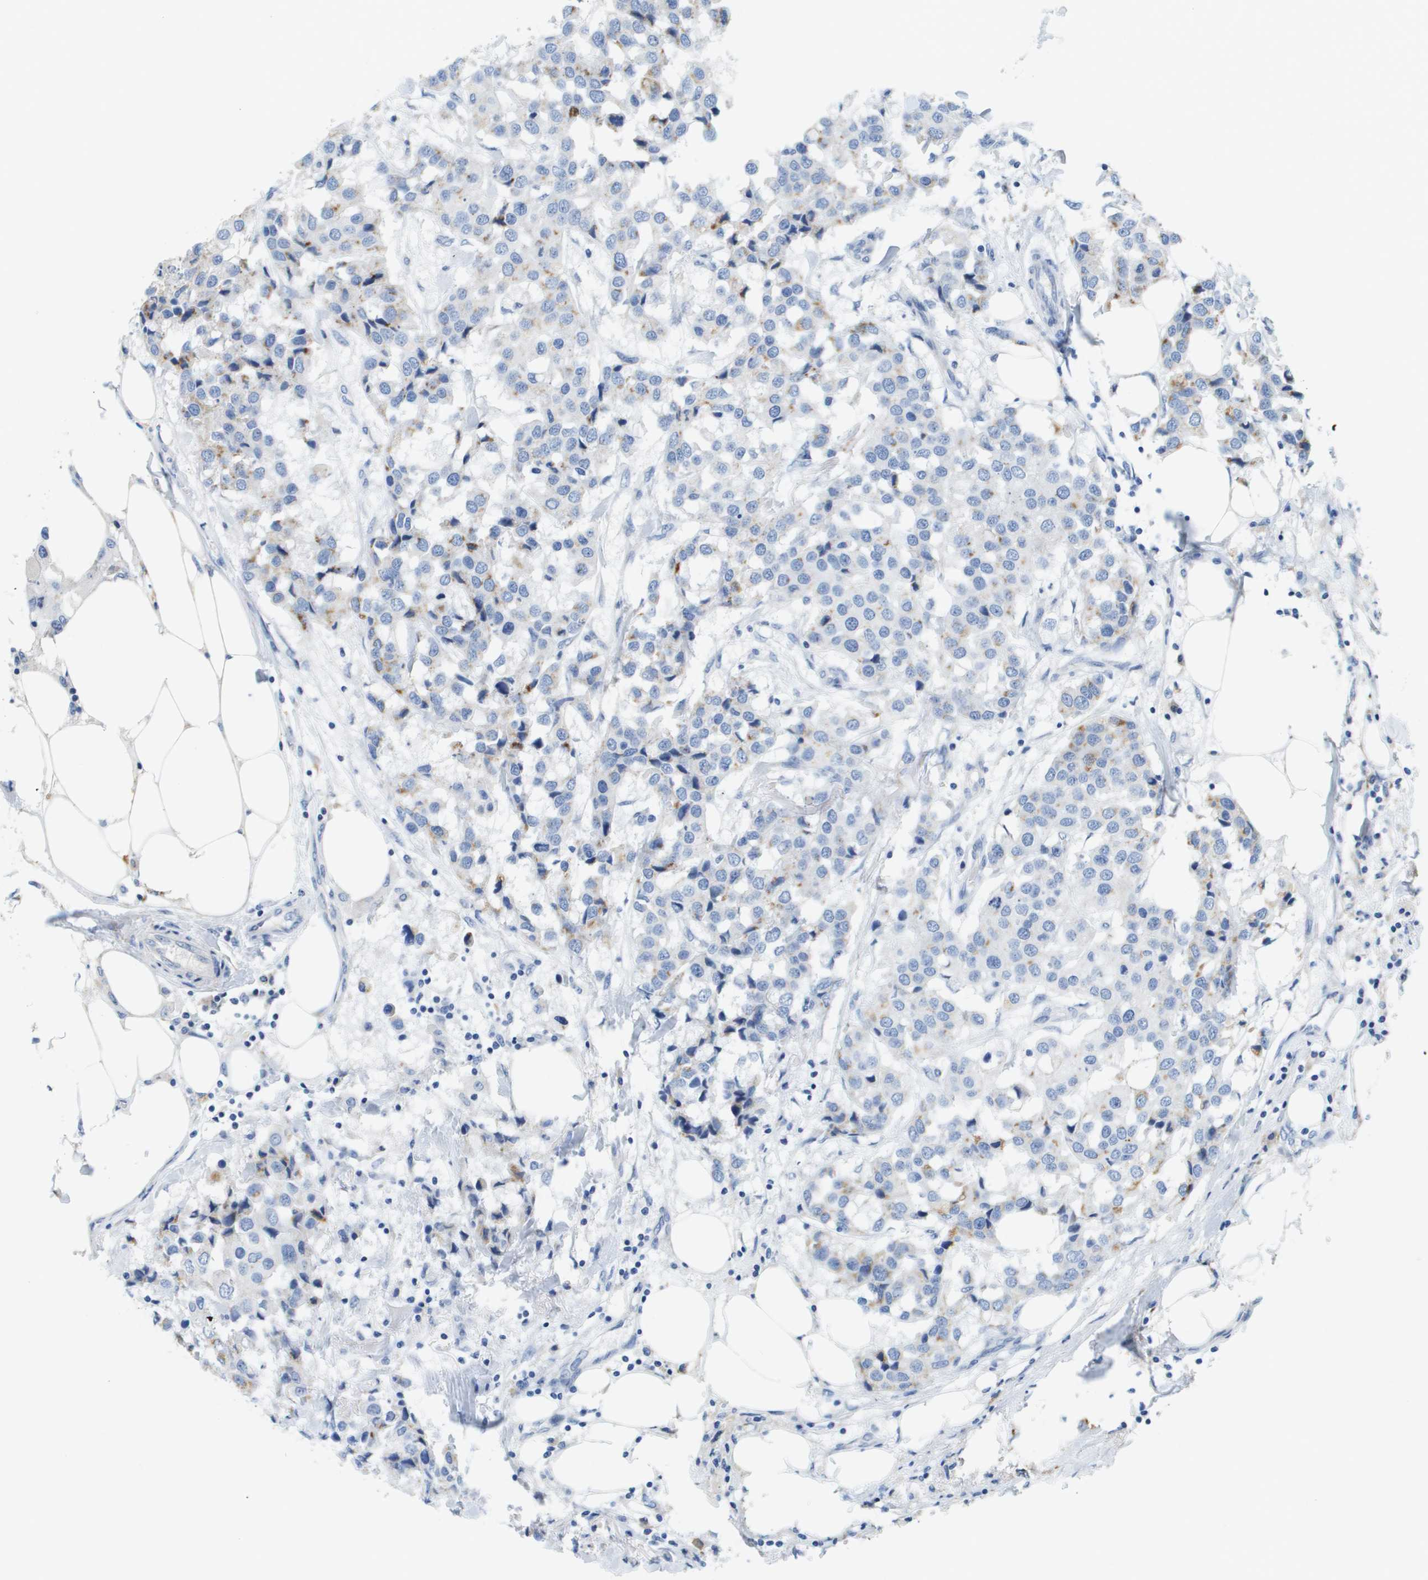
{"staining": {"intensity": "moderate", "quantity": "<25%", "location": "cytoplasmic/membranous"}, "tissue": "breast cancer", "cell_type": "Tumor cells", "image_type": "cancer", "snomed": [{"axis": "morphology", "description": "Duct carcinoma"}, {"axis": "topography", "description": "Breast"}], "caption": "Breast intraductal carcinoma stained with a brown dye exhibits moderate cytoplasmic/membranous positive positivity in approximately <25% of tumor cells.", "gene": "CASP10", "patient": {"sex": "female", "age": 80}}